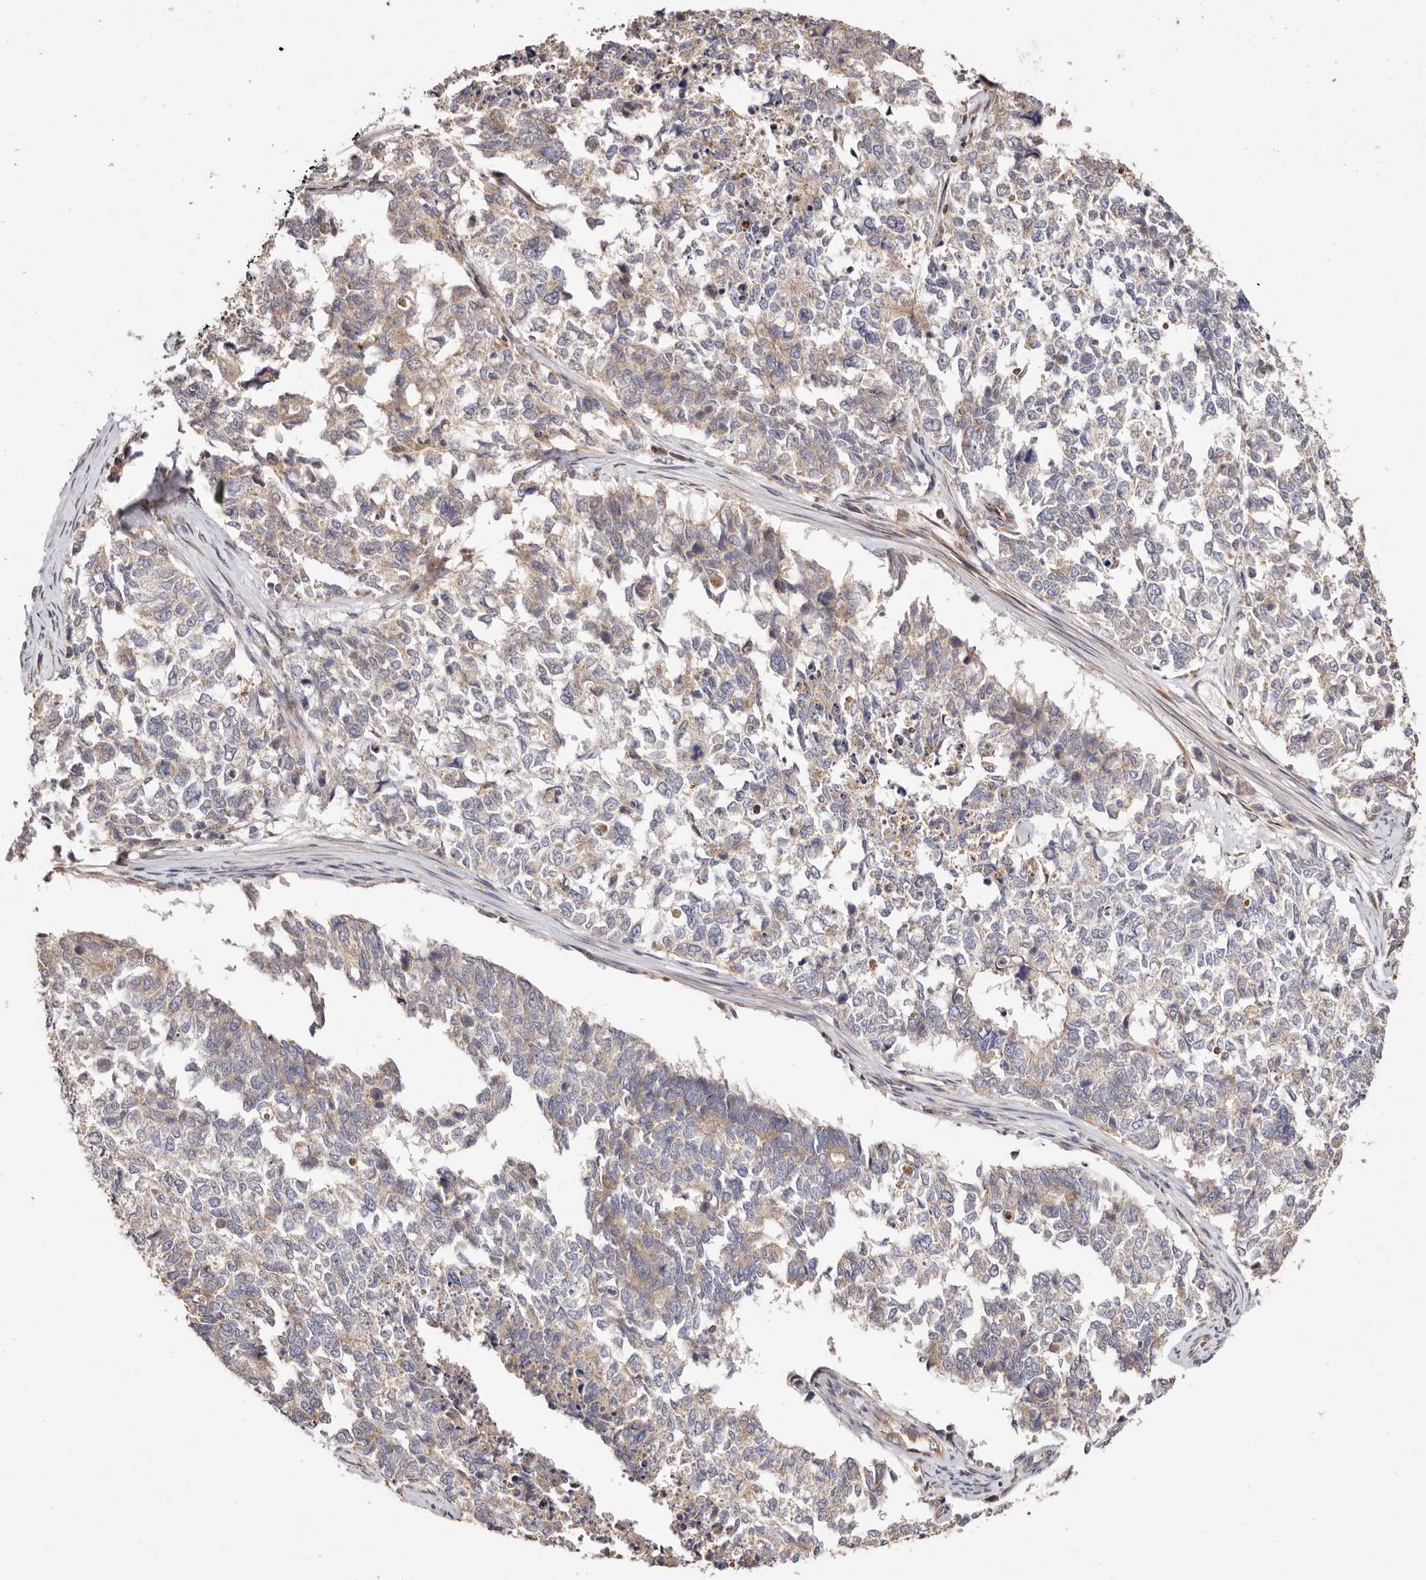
{"staining": {"intensity": "weak", "quantity": "25%-75%", "location": "cytoplasmic/membranous"}, "tissue": "cervical cancer", "cell_type": "Tumor cells", "image_type": "cancer", "snomed": [{"axis": "morphology", "description": "Squamous cell carcinoma, NOS"}, {"axis": "topography", "description": "Cervix"}], "caption": "Protein expression analysis of human cervical cancer reveals weak cytoplasmic/membranous positivity in approximately 25%-75% of tumor cells.", "gene": "MAPK1", "patient": {"sex": "female", "age": 63}}